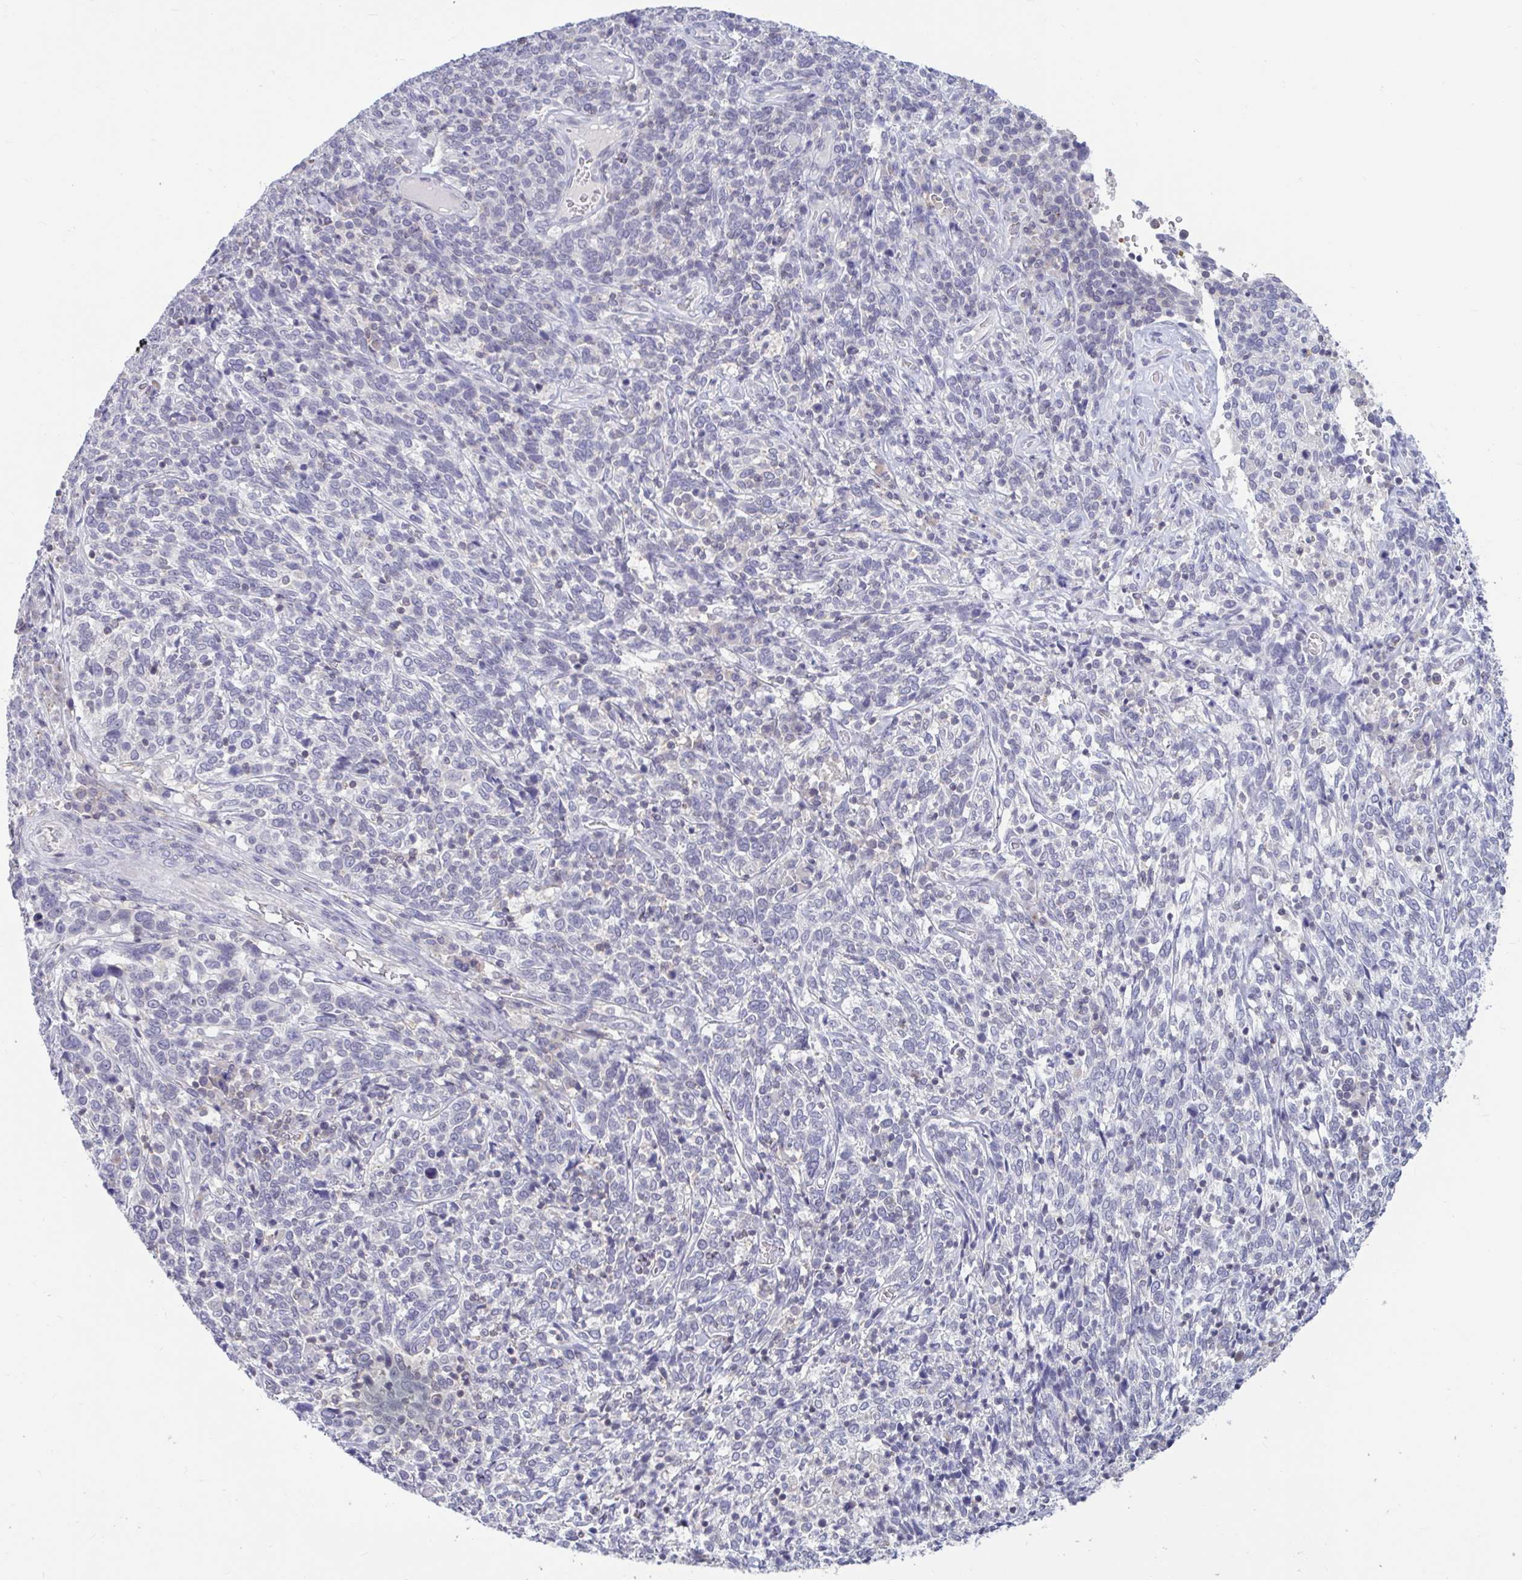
{"staining": {"intensity": "negative", "quantity": "none", "location": "none"}, "tissue": "cervical cancer", "cell_type": "Tumor cells", "image_type": "cancer", "snomed": [{"axis": "morphology", "description": "Squamous cell carcinoma, NOS"}, {"axis": "topography", "description": "Cervix"}], "caption": "Tumor cells show no significant expression in cervical cancer (squamous cell carcinoma).", "gene": "ARPP19", "patient": {"sex": "female", "age": 46}}